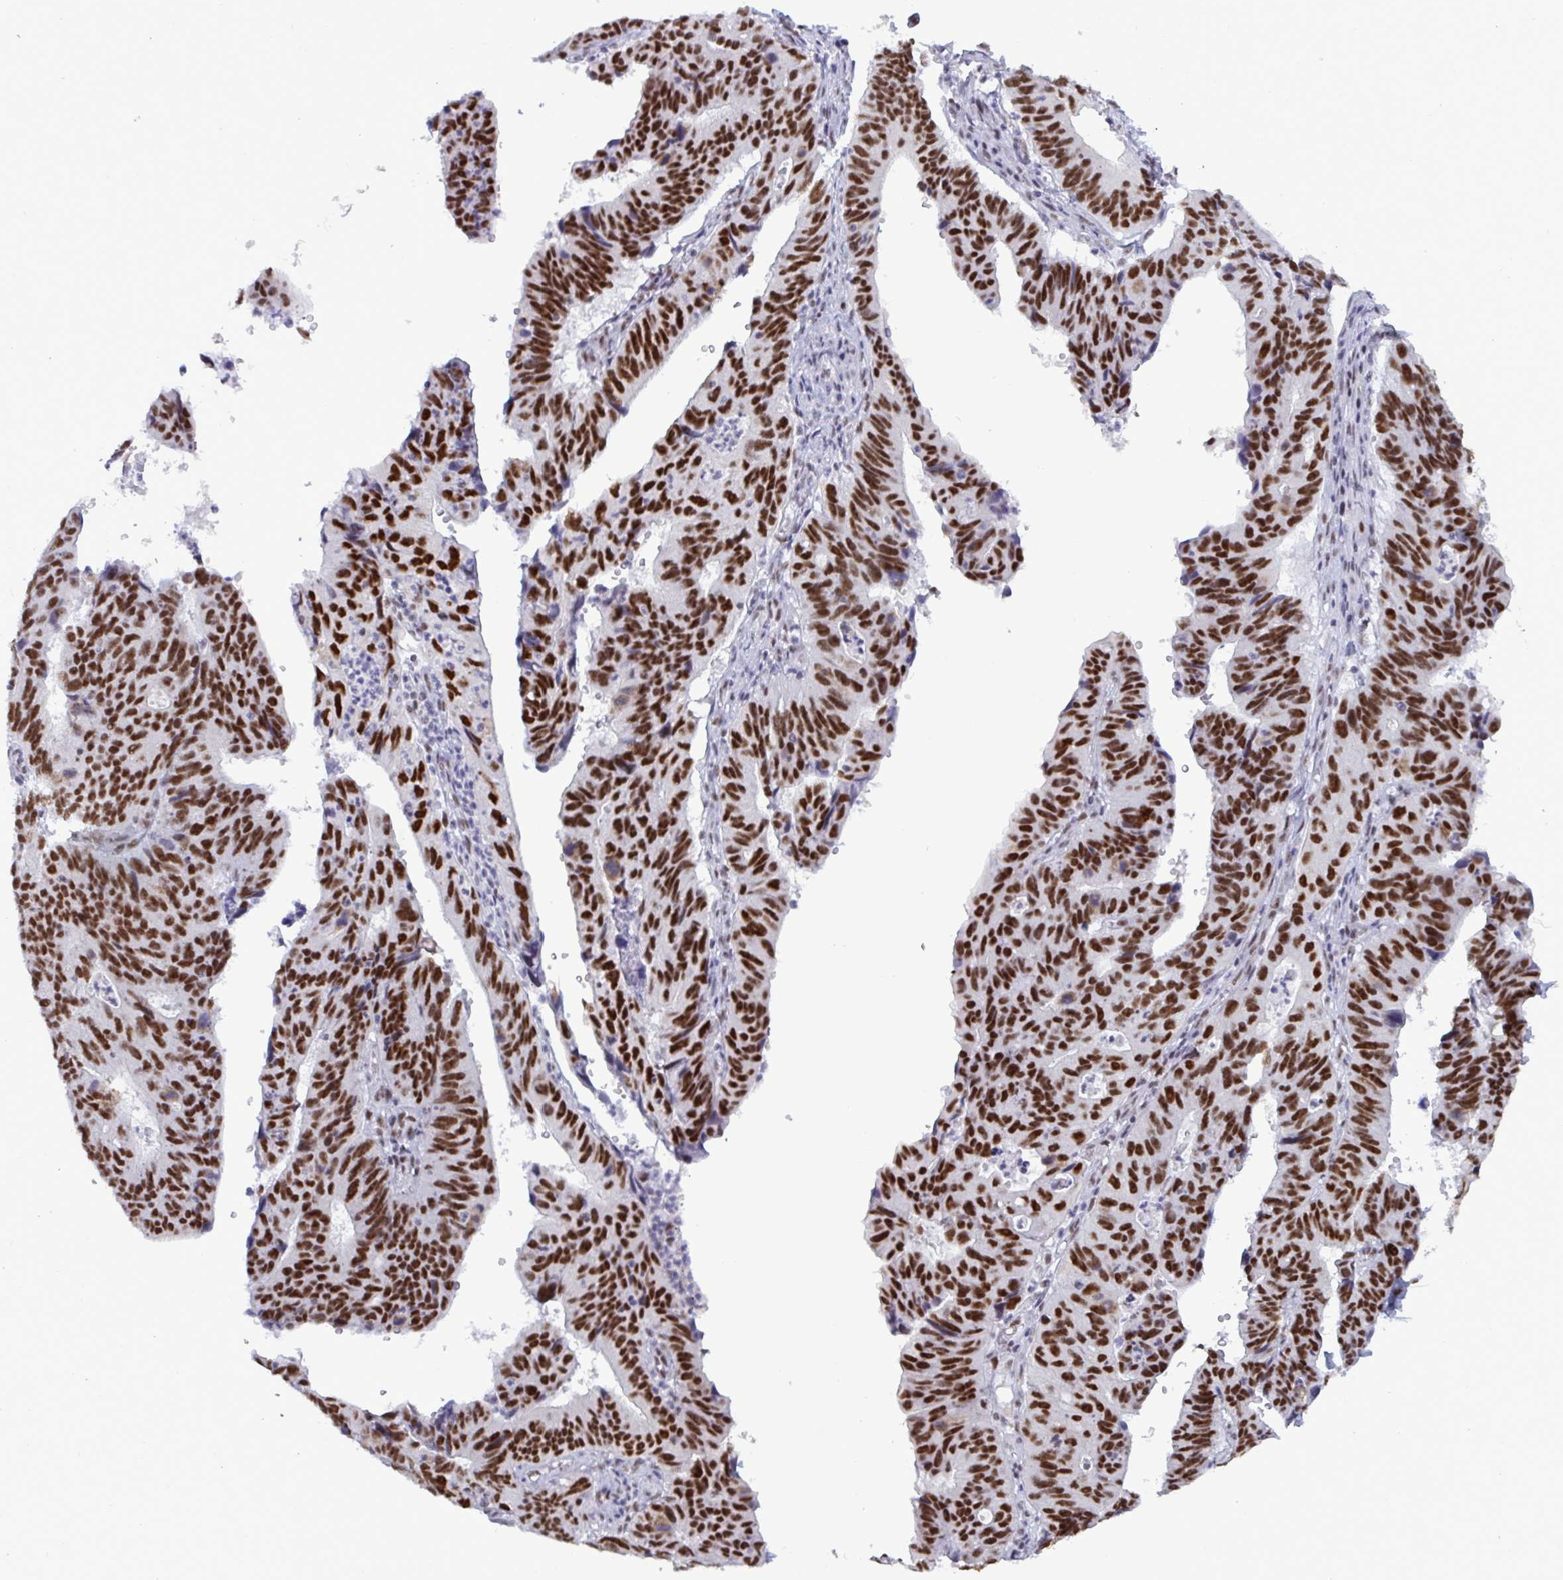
{"staining": {"intensity": "strong", "quantity": ">75%", "location": "nuclear"}, "tissue": "stomach cancer", "cell_type": "Tumor cells", "image_type": "cancer", "snomed": [{"axis": "morphology", "description": "Adenocarcinoma, NOS"}, {"axis": "topography", "description": "Stomach"}], "caption": "The immunohistochemical stain highlights strong nuclear expression in tumor cells of stomach cancer tissue.", "gene": "PPP1R10", "patient": {"sex": "male", "age": 59}}